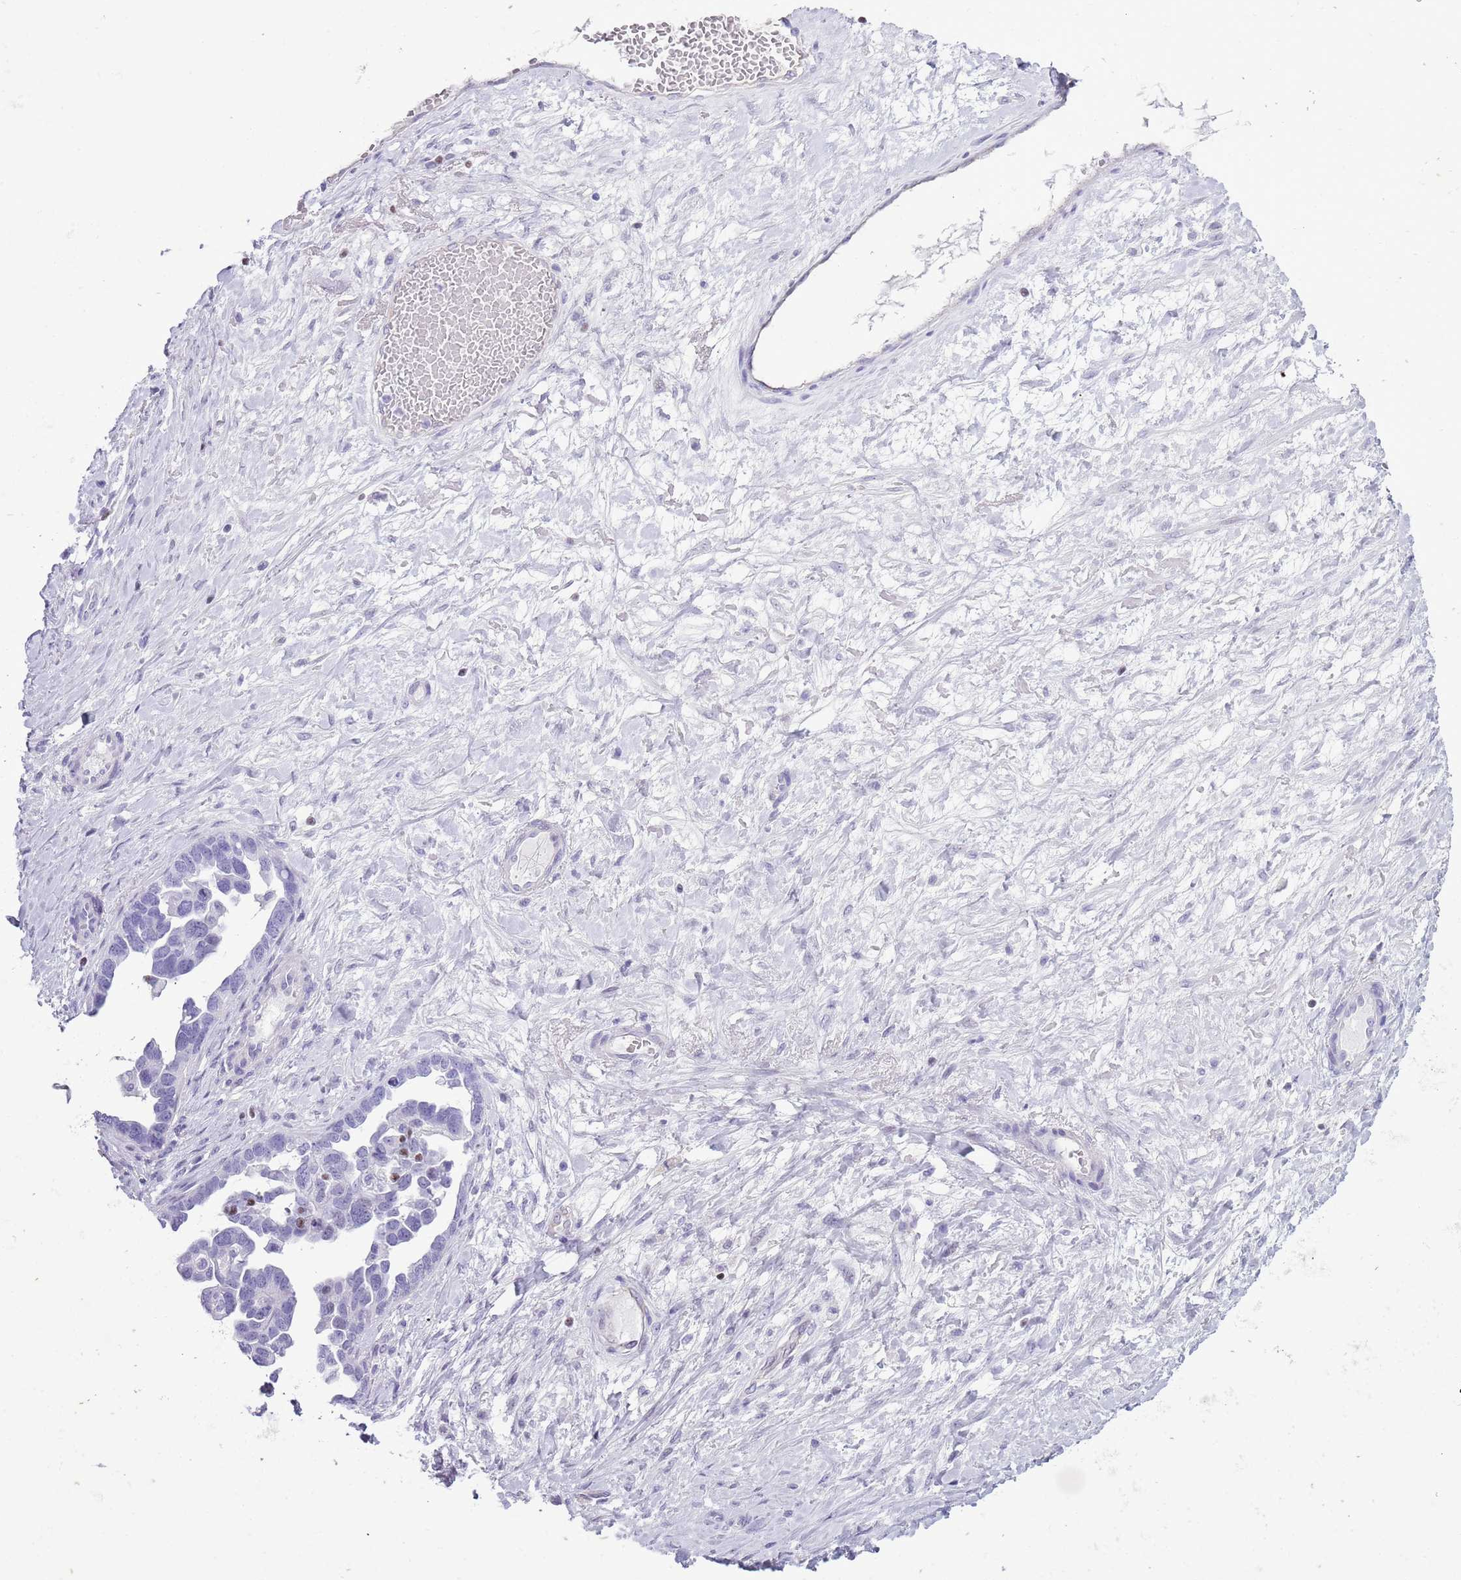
{"staining": {"intensity": "negative", "quantity": "none", "location": "none"}, "tissue": "ovarian cancer", "cell_type": "Tumor cells", "image_type": "cancer", "snomed": [{"axis": "morphology", "description": "Cystadenocarcinoma, serous, NOS"}, {"axis": "topography", "description": "Ovary"}], "caption": "DAB (3,3'-diaminobenzidine) immunohistochemical staining of human ovarian cancer demonstrates no significant expression in tumor cells. (DAB immunohistochemistry visualized using brightfield microscopy, high magnification).", "gene": "BCL11B", "patient": {"sex": "female", "age": 54}}